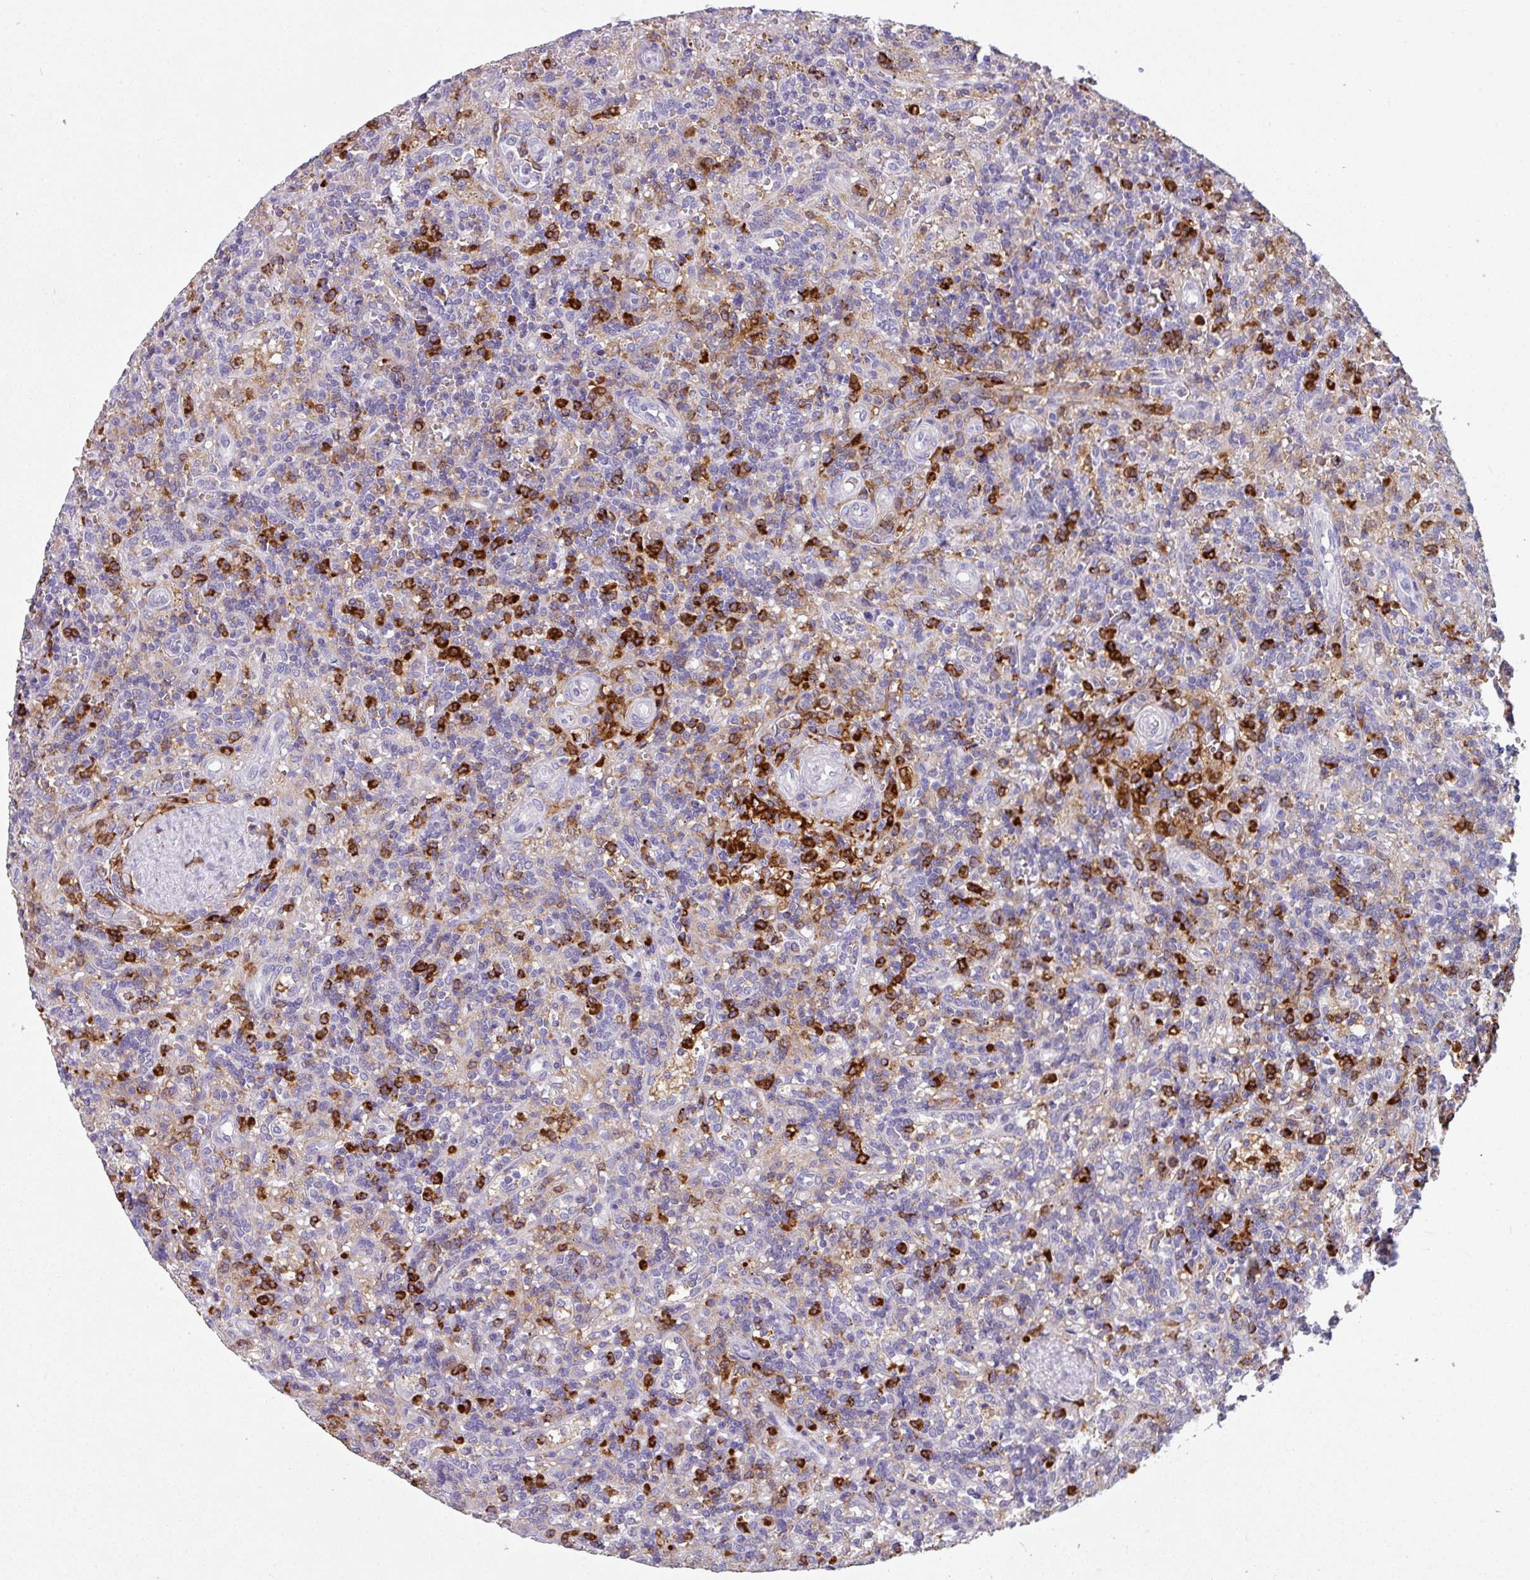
{"staining": {"intensity": "negative", "quantity": "none", "location": "none"}, "tissue": "lymphoma", "cell_type": "Tumor cells", "image_type": "cancer", "snomed": [{"axis": "morphology", "description": "Malignant lymphoma, non-Hodgkin's type, Low grade"}, {"axis": "topography", "description": "Spleen"}], "caption": "IHC photomicrograph of neoplastic tissue: malignant lymphoma, non-Hodgkin's type (low-grade) stained with DAB displays no significant protein positivity in tumor cells.", "gene": "EXOSC5", "patient": {"sex": "male", "age": 67}}